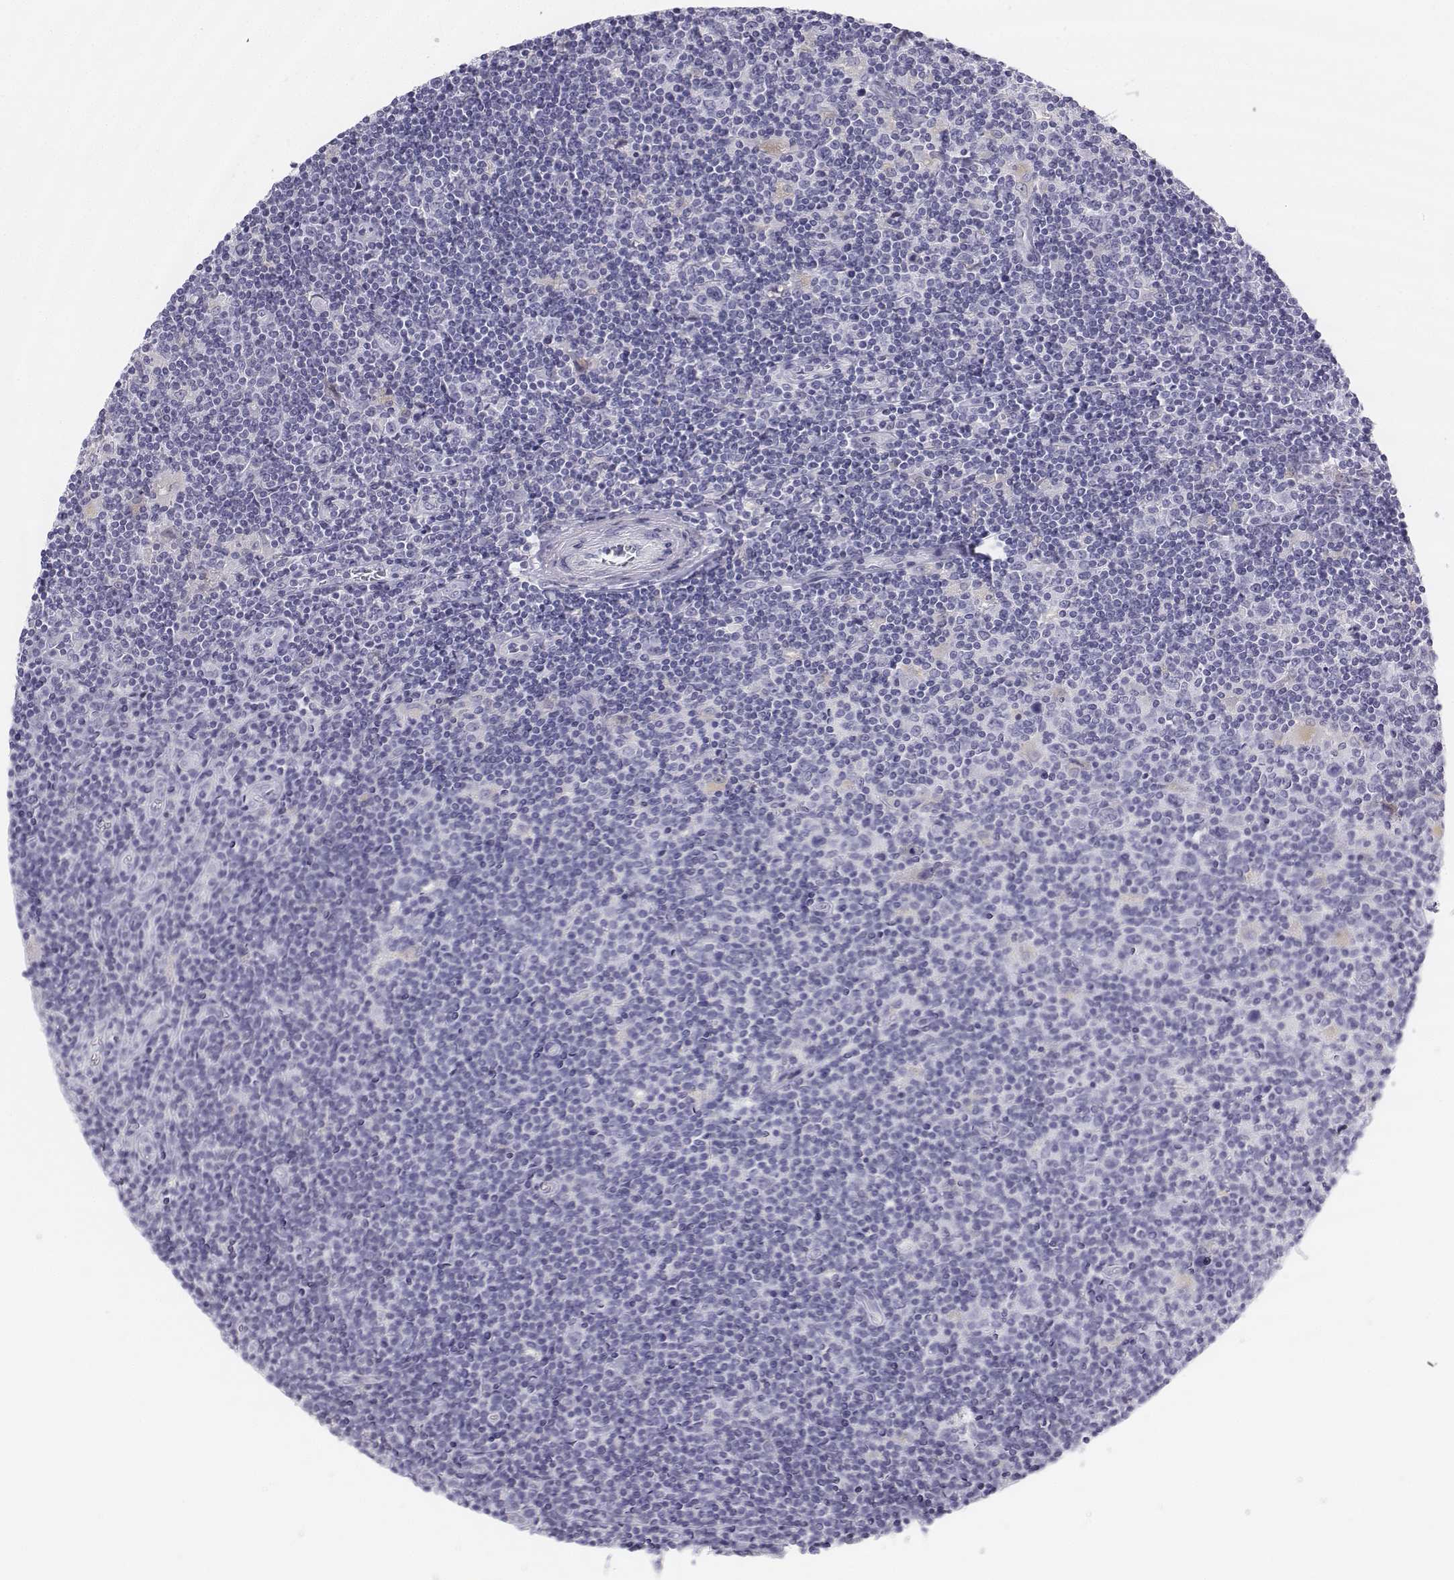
{"staining": {"intensity": "negative", "quantity": "none", "location": "none"}, "tissue": "lymphoma", "cell_type": "Tumor cells", "image_type": "cancer", "snomed": [{"axis": "morphology", "description": "Hodgkin's disease, NOS"}, {"axis": "topography", "description": "Lymph node"}], "caption": "Immunohistochemistry photomicrograph of neoplastic tissue: Hodgkin's disease stained with DAB reveals no significant protein expression in tumor cells.", "gene": "TH", "patient": {"sex": "male", "age": 40}}